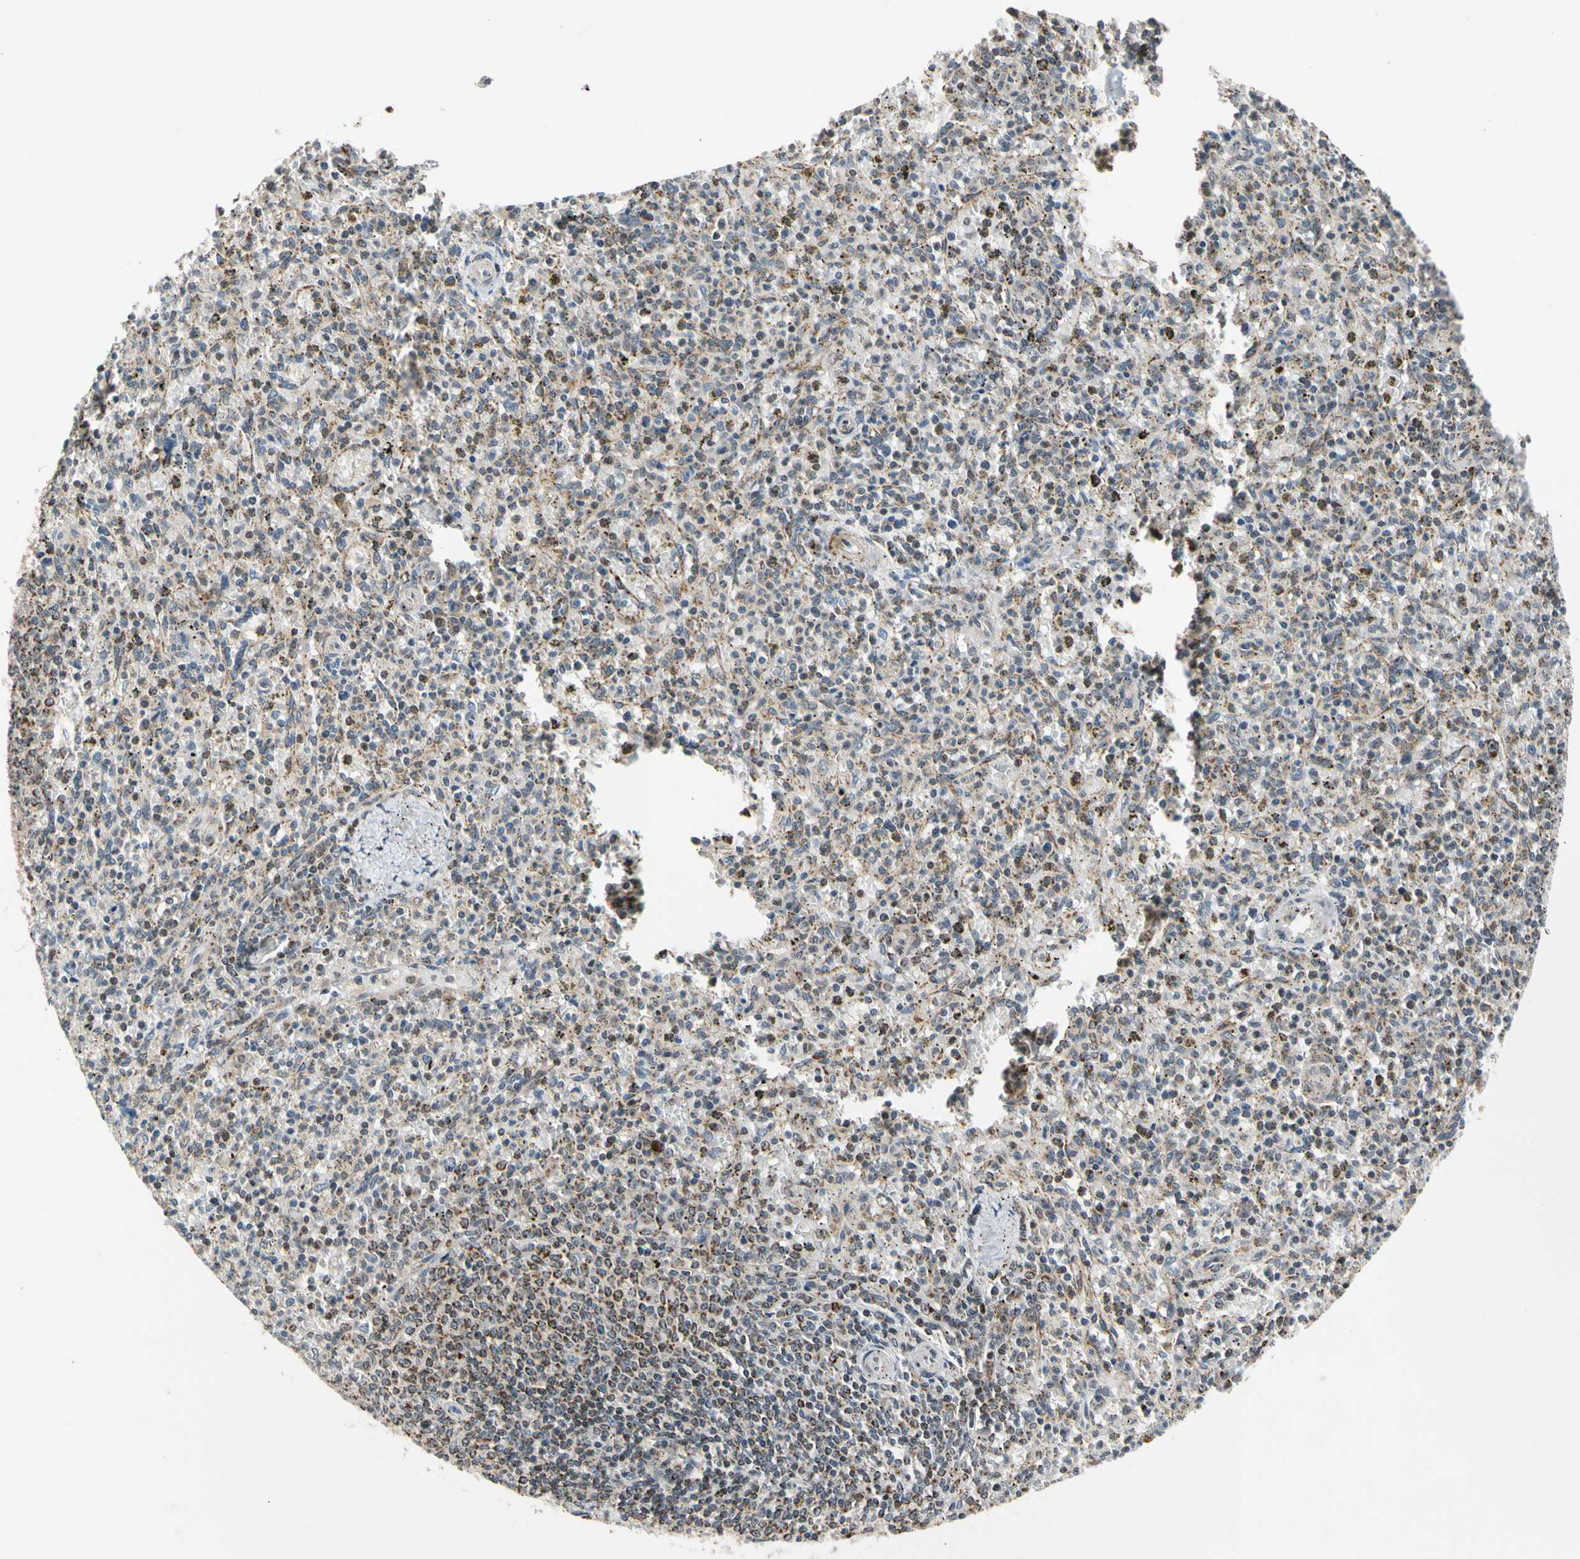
{"staining": {"intensity": "moderate", "quantity": "<25%", "location": "cytoplasmic/membranous"}, "tissue": "spleen", "cell_type": "Cells in red pulp", "image_type": "normal", "snomed": [{"axis": "morphology", "description": "Normal tissue, NOS"}, {"axis": "topography", "description": "Spleen"}], "caption": "This image displays immunohistochemistry staining of benign spleen, with low moderate cytoplasmic/membranous staining in approximately <25% of cells in red pulp.", "gene": "KHDC4", "patient": {"sex": "male", "age": 72}}